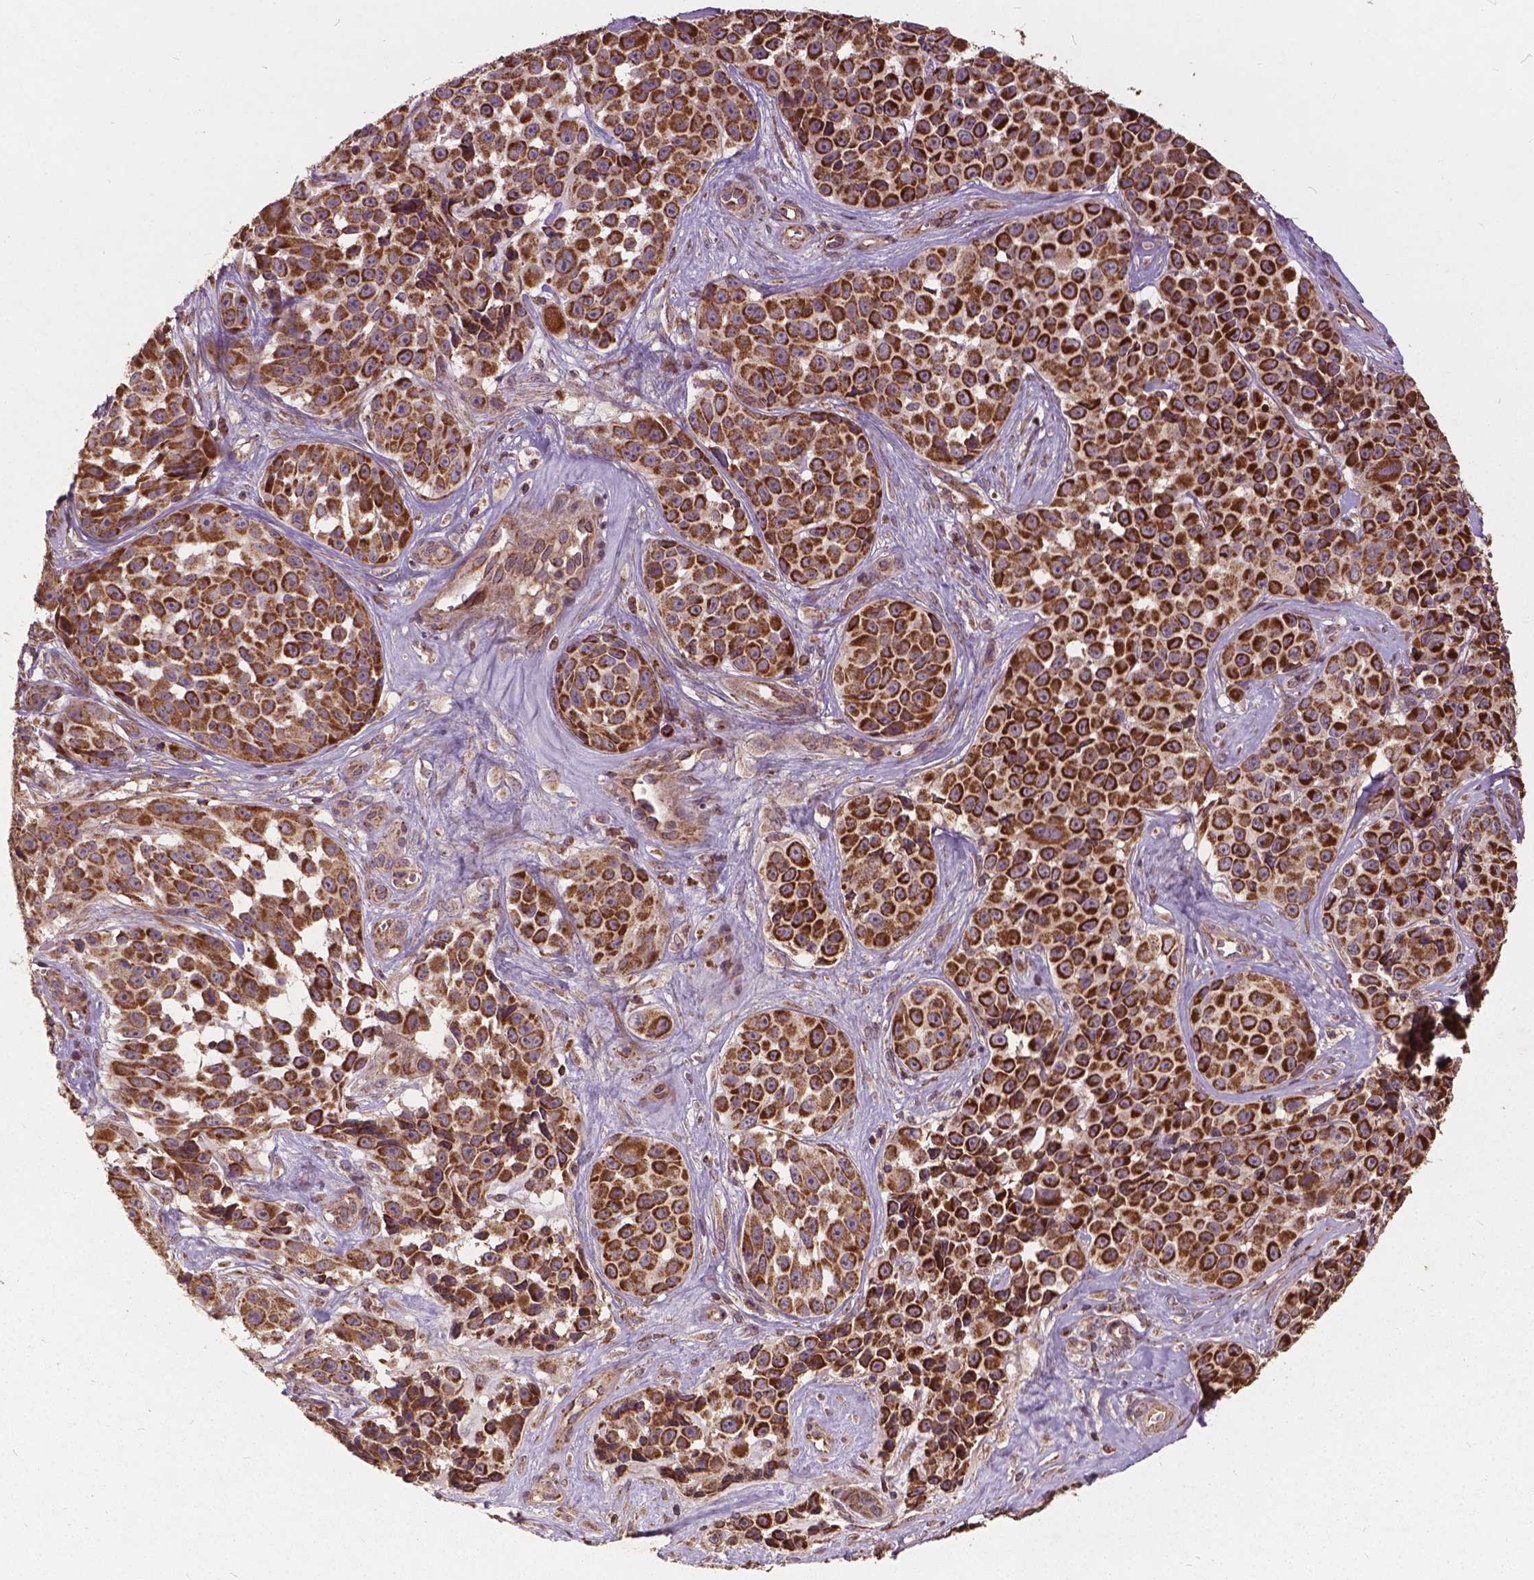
{"staining": {"intensity": "strong", "quantity": ">75%", "location": "cytoplasmic/membranous"}, "tissue": "melanoma", "cell_type": "Tumor cells", "image_type": "cancer", "snomed": [{"axis": "morphology", "description": "Malignant melanoma, NOS"}, {"axis": "topography", "description": "Skin"}], "caption": "IHC of melanoma exhibits high levels of strong cytoplasmic/membranous positivity in about >75% of tumor cells.", "gene": "UBXN2A", "patient": {"sex": "female", "age": 88}}